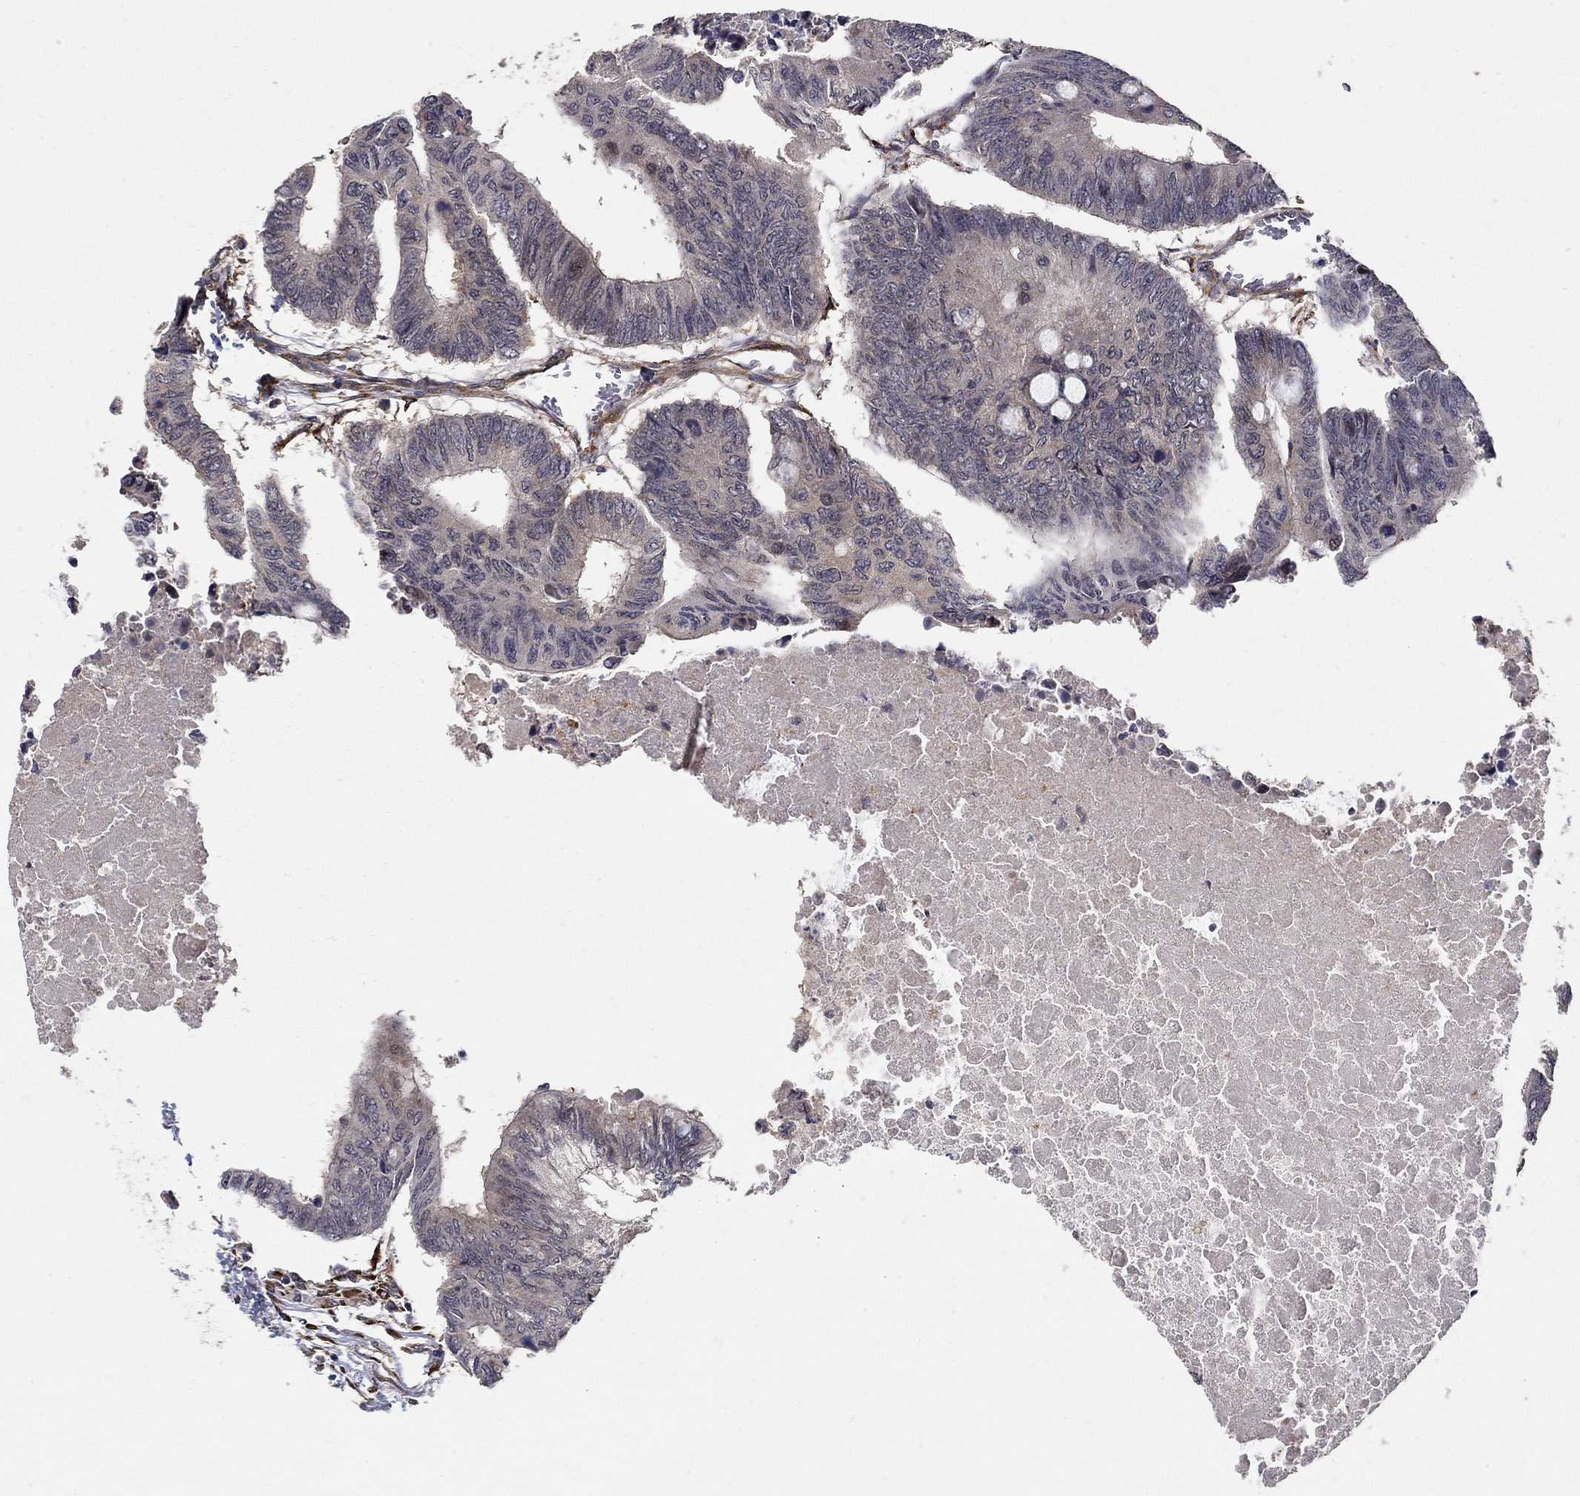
{"staining": {"intensity": "negative", "quantity": "none", "location": "none"}, "tissue": "colorectal cancer", "cell_type": "Tumor cells", "image_type": "cancer", "snomed": [{"axis": "morphology", "description": "Normal tissue, NOS"}, {"axis": "morphology", "description": "Adenocarcinoma, NOS"}, {"axis": "topography", "description": "Rectum"}, {"axis": "topography", "description": "Peripheral nerve tissue"}], "caption": "This is an immunohistochemistry (IHC) photomicrograph of human adenocarcinoma (colorectal). There is no expression in tumor cells.", "gene": "ZNF594", "patient": {"sex": "male", "age": 92}}